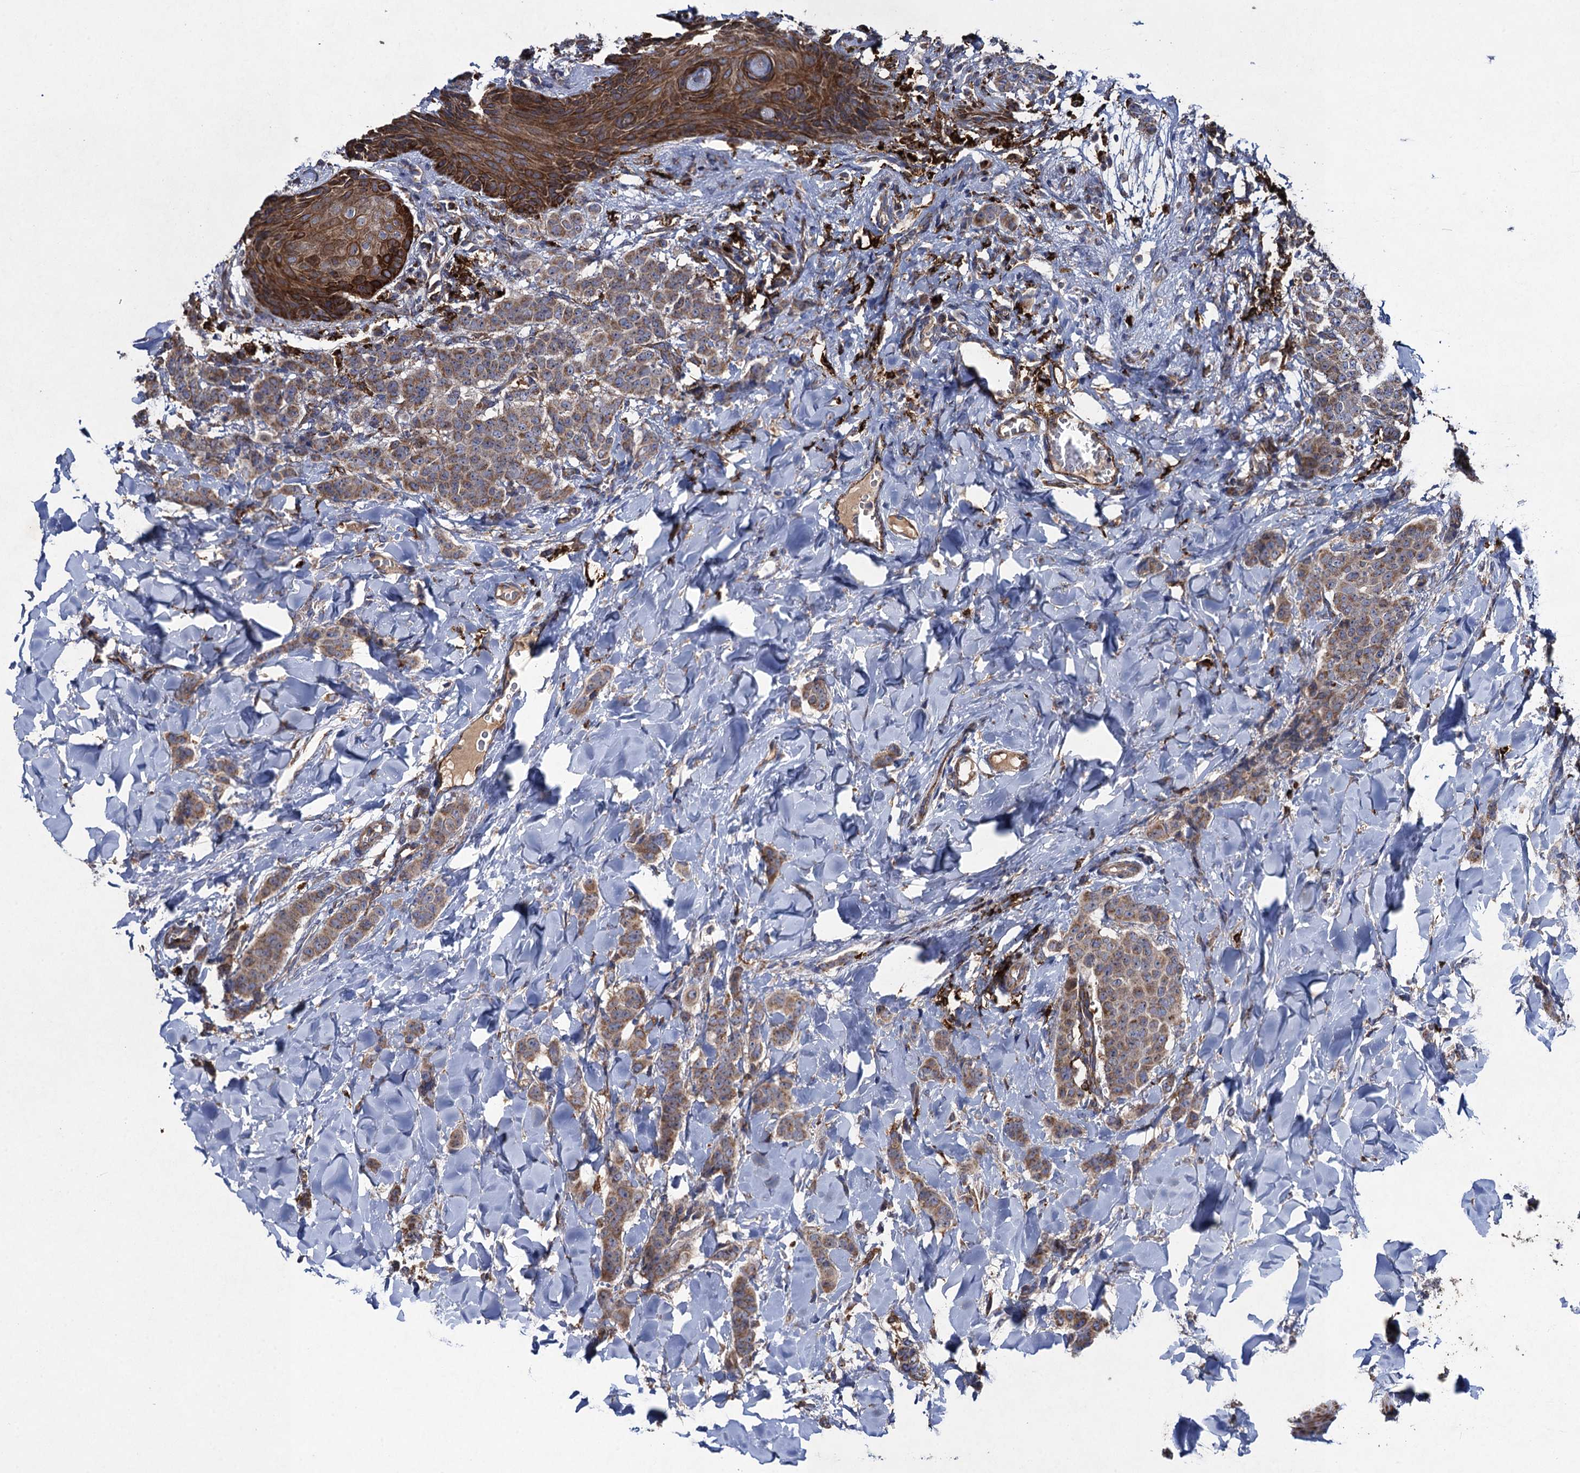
{"staining": {"intensity": "weak", "quantity": ">75%", "location": "cytoplasmic/membranous"}, "tissue": "breast cancer", "cell_type": "Tumor cells", "image_type": "cancer", "snomed": [{"axis": "morphology", "description": "Duct carcinoma"}, {"axis": "topography", "description": "Breast"}], "caption": "Human breast cancer (infiltrating ductal carcinoma) stained with a brown dye exhibits weak cytoplasmic/membranous positive positivity in about >75% of tumor cells.", "gene": "TXNDC11", "patient": {"sex": "female", "age": 40}}